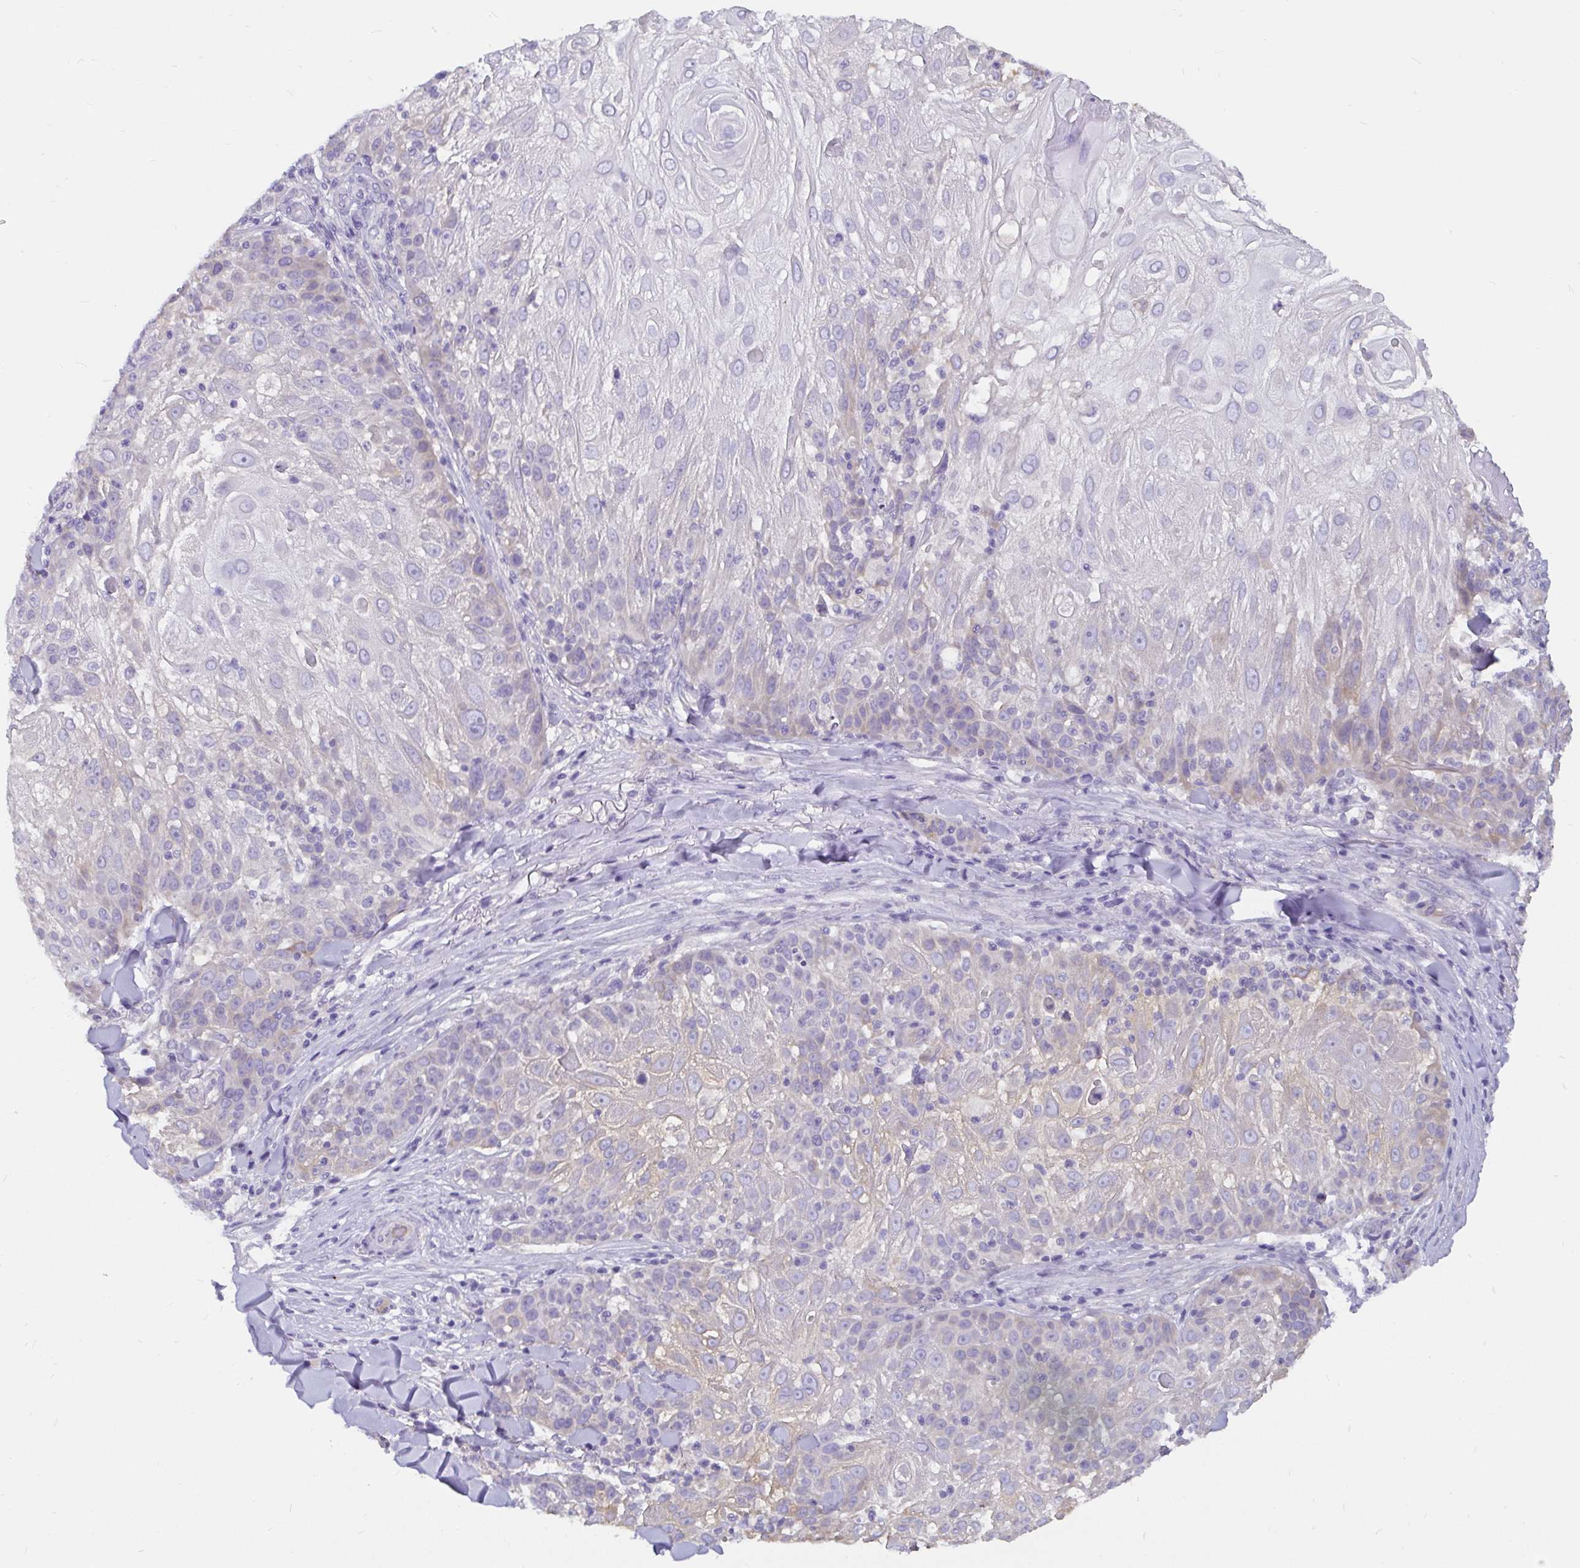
{"staining": {"intensity": "negative", "quantity": "none", "location": "none"}, "tissue": "skin cancer", "cell_type": "Tumor cells", "image_type": "cancer", "snomed": [{"axis": "morphology", "description": "Normal tissue, NOS"}, {"axis": "morphology", "description": "Squamous cell carcinoma, NOS"}, {"axis": "topography", "description": "Skin"}], "caption": "The micrograph exhibits no significant expression in tumor cells of skin cancer (squamous cell carcinoma).", "gene": "ADAMTS6", "patient": {"sex": "female", "age": 83}}